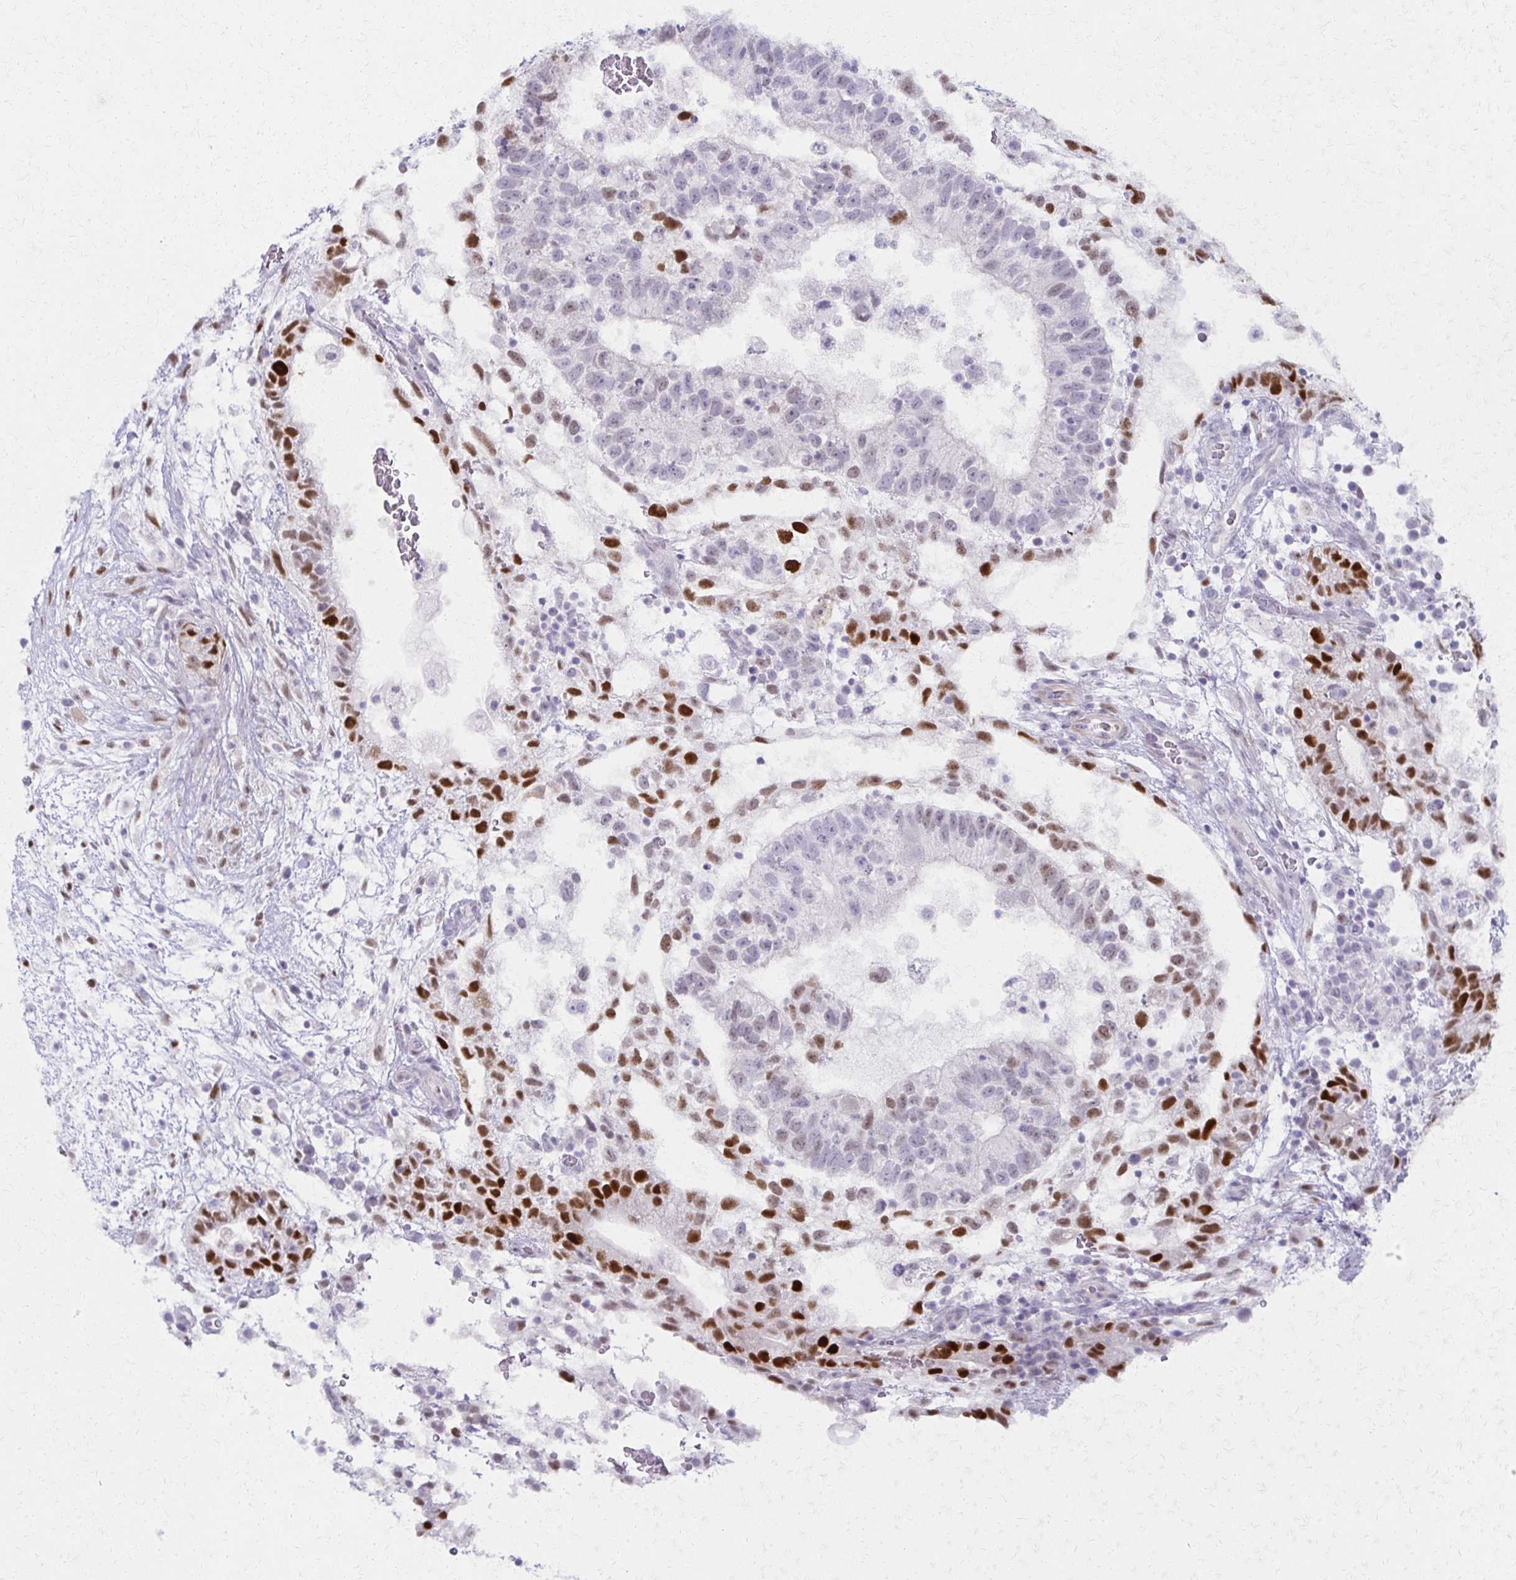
{"staining": {"intensity": "strong", "quantity": "25%-75%", "location": "nuclear"}, "tissue": "testis cancer", "cell_type": "Tumor cells", "image_type": "cancer", "snomed": [{"axis": "morphology", "description": "Normal tissue, NOS"}, {"axis": "morphology", "description": "Carcinoma, Embryonal, NOS"}, {"axis": "topography", "description": "Testis"}], "caption": "Testis cancer (embryonal carcinoma) stained with a protein marker demonstrates strong staining in tumor cells.", "gene": "MORC4", "patient": {"sex": "male", "age": 32}}